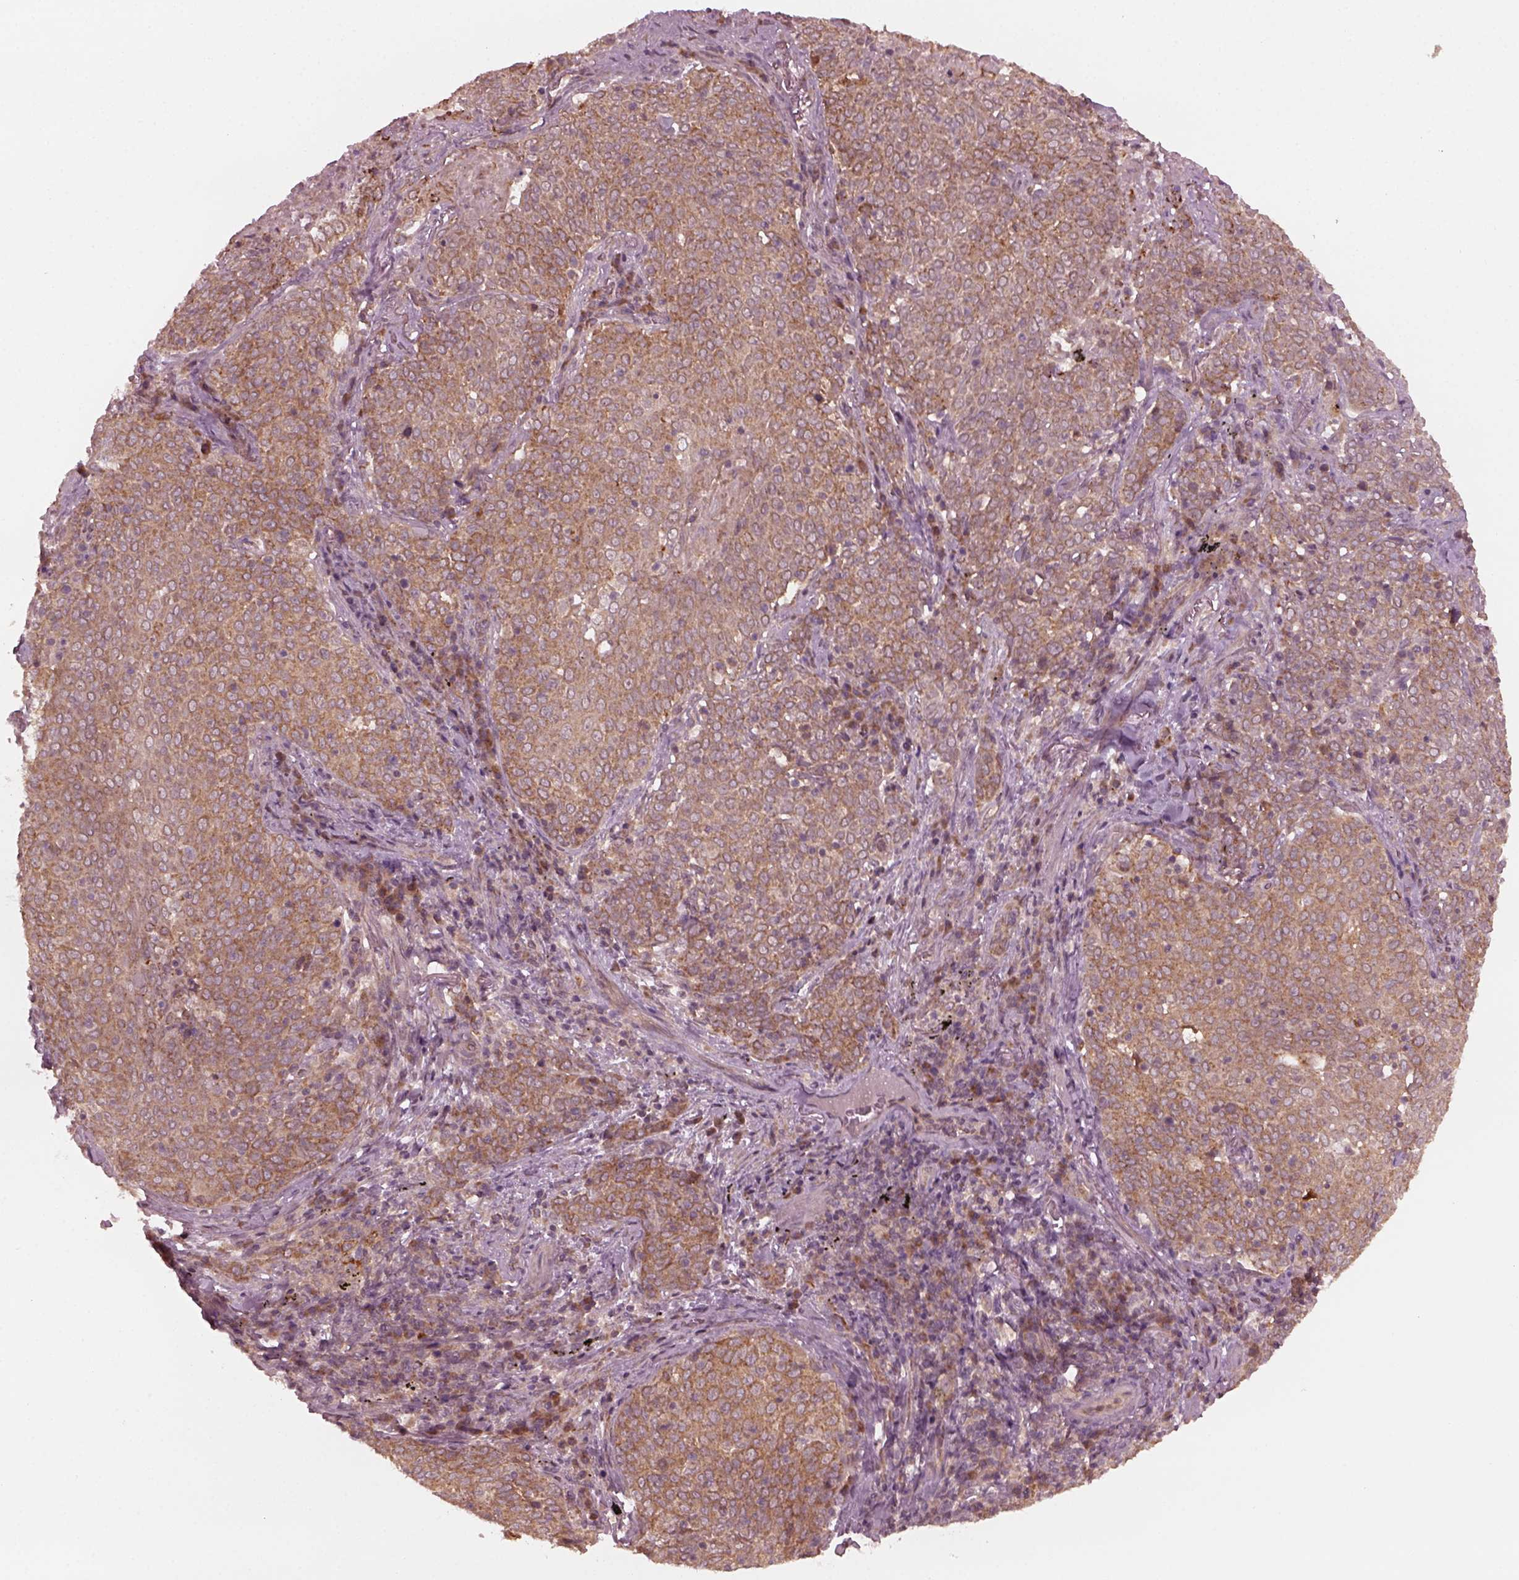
{"staining": {"intensity": "moderate", "quantity": "25%-75%", "location": "cytoplasmic/membranous"}, "tissue": "lung cancer", "cell_type": "Tumor cells", "image_type": "cancer", "snomed": [{"axis": "morphology", "description": "Squamous cell carcinoma, NOS"}, {"axis": "topography", "description": "Lung"}], "caption": "This photomicrograph displays IHC staining of human lung cancer, with medium moderate cytoplasmic/membranous expression in about 25%-75% of tumor cells.", "gene": "FAF2", "patient": {"sex": "male", "age": 82}}